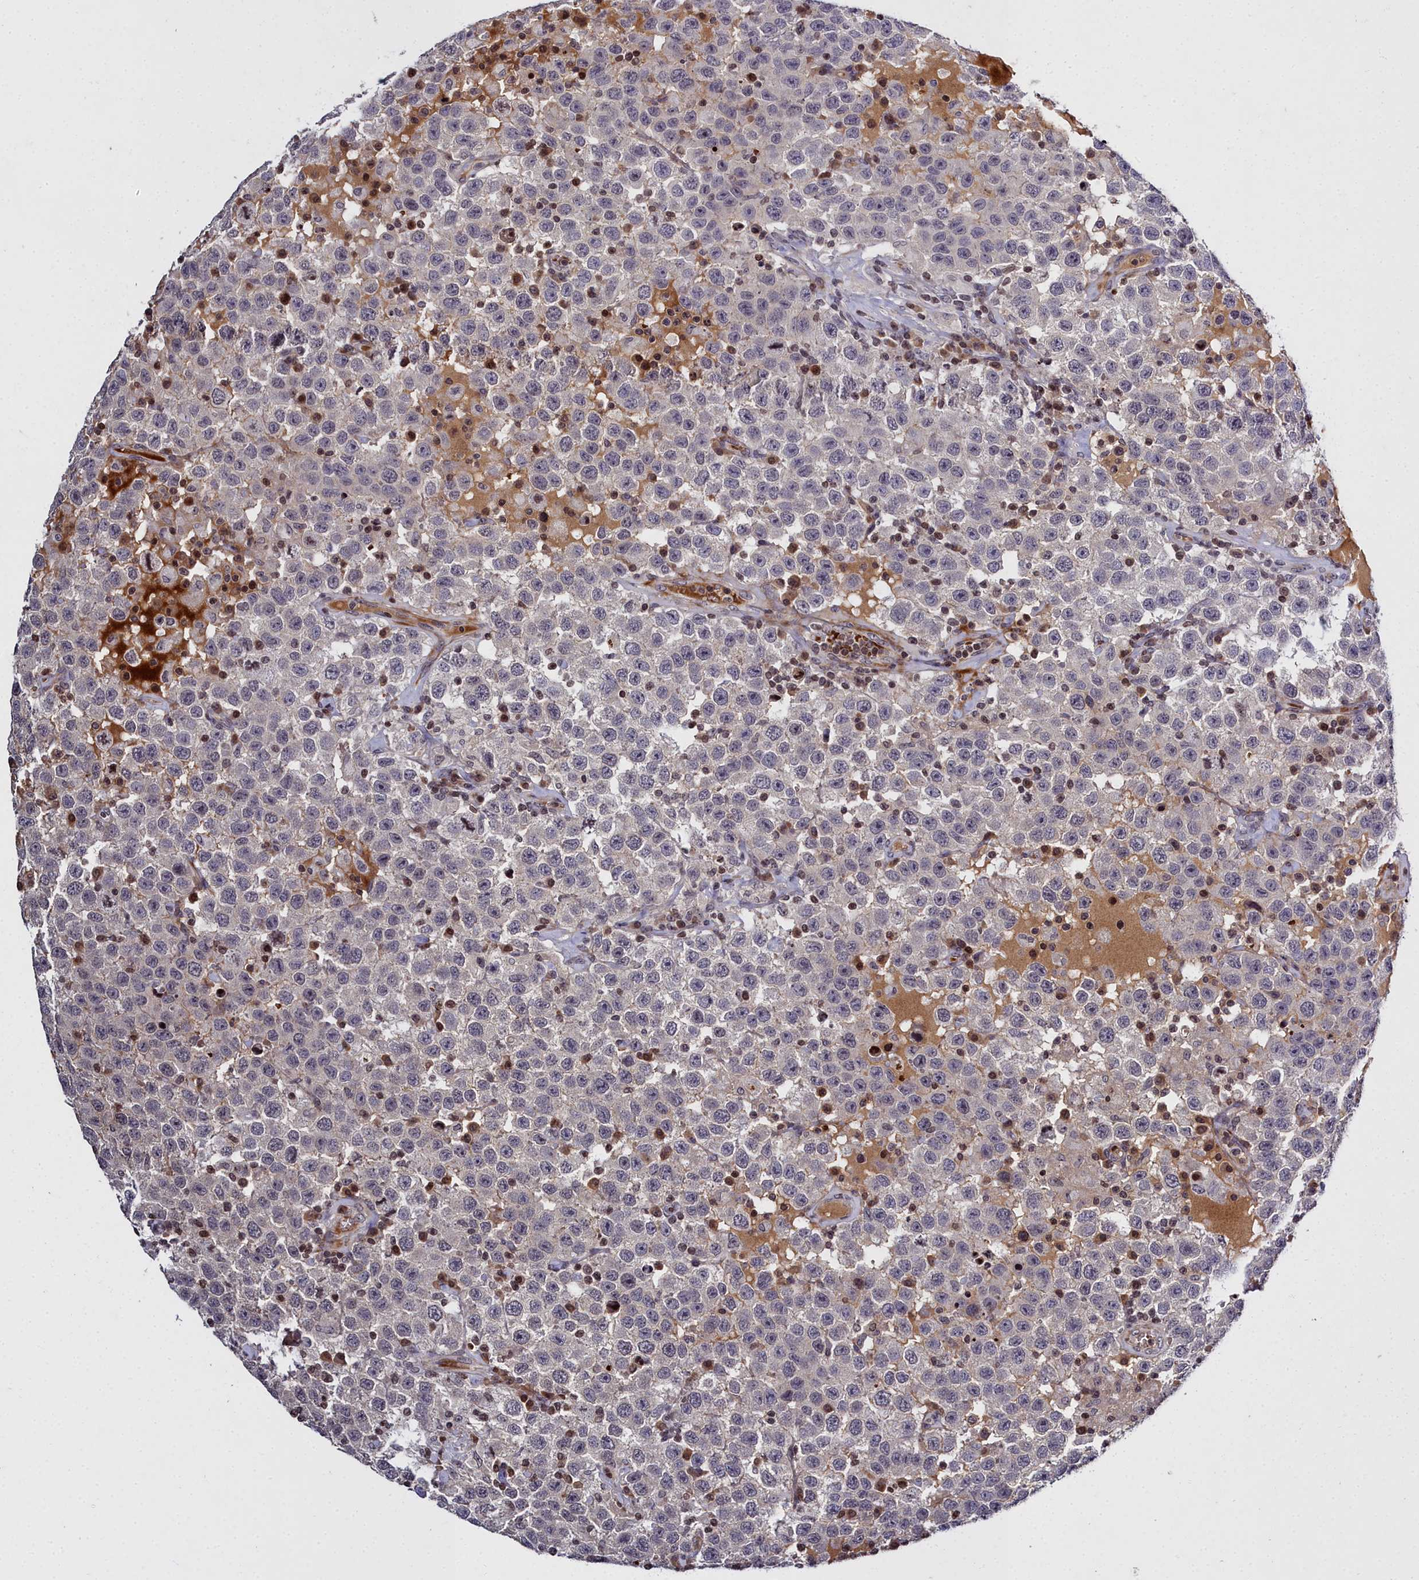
{"staining": {"intensity": "negative", "quantity": "none", "location": "none"}, "tissue": "testis cancer", "cell_type": "Tumor cells", "image_type": "cancer", "snomed": [{"axis": "morphology", "description": "Seminoma, NOS"}, {"axis": "topography", "description": "Testis"}], "caption": "Testis seminoma was stained to show a protein in brown. There is no significant expression in tumor cells. Brightfield microscopy of immunohistochemistry (IHC) stained with DAB (brown) and hematoxylin (blue), captured at high magnification.", "gene": "FZD4", "patient": {"sex": "male", "age": 41}}